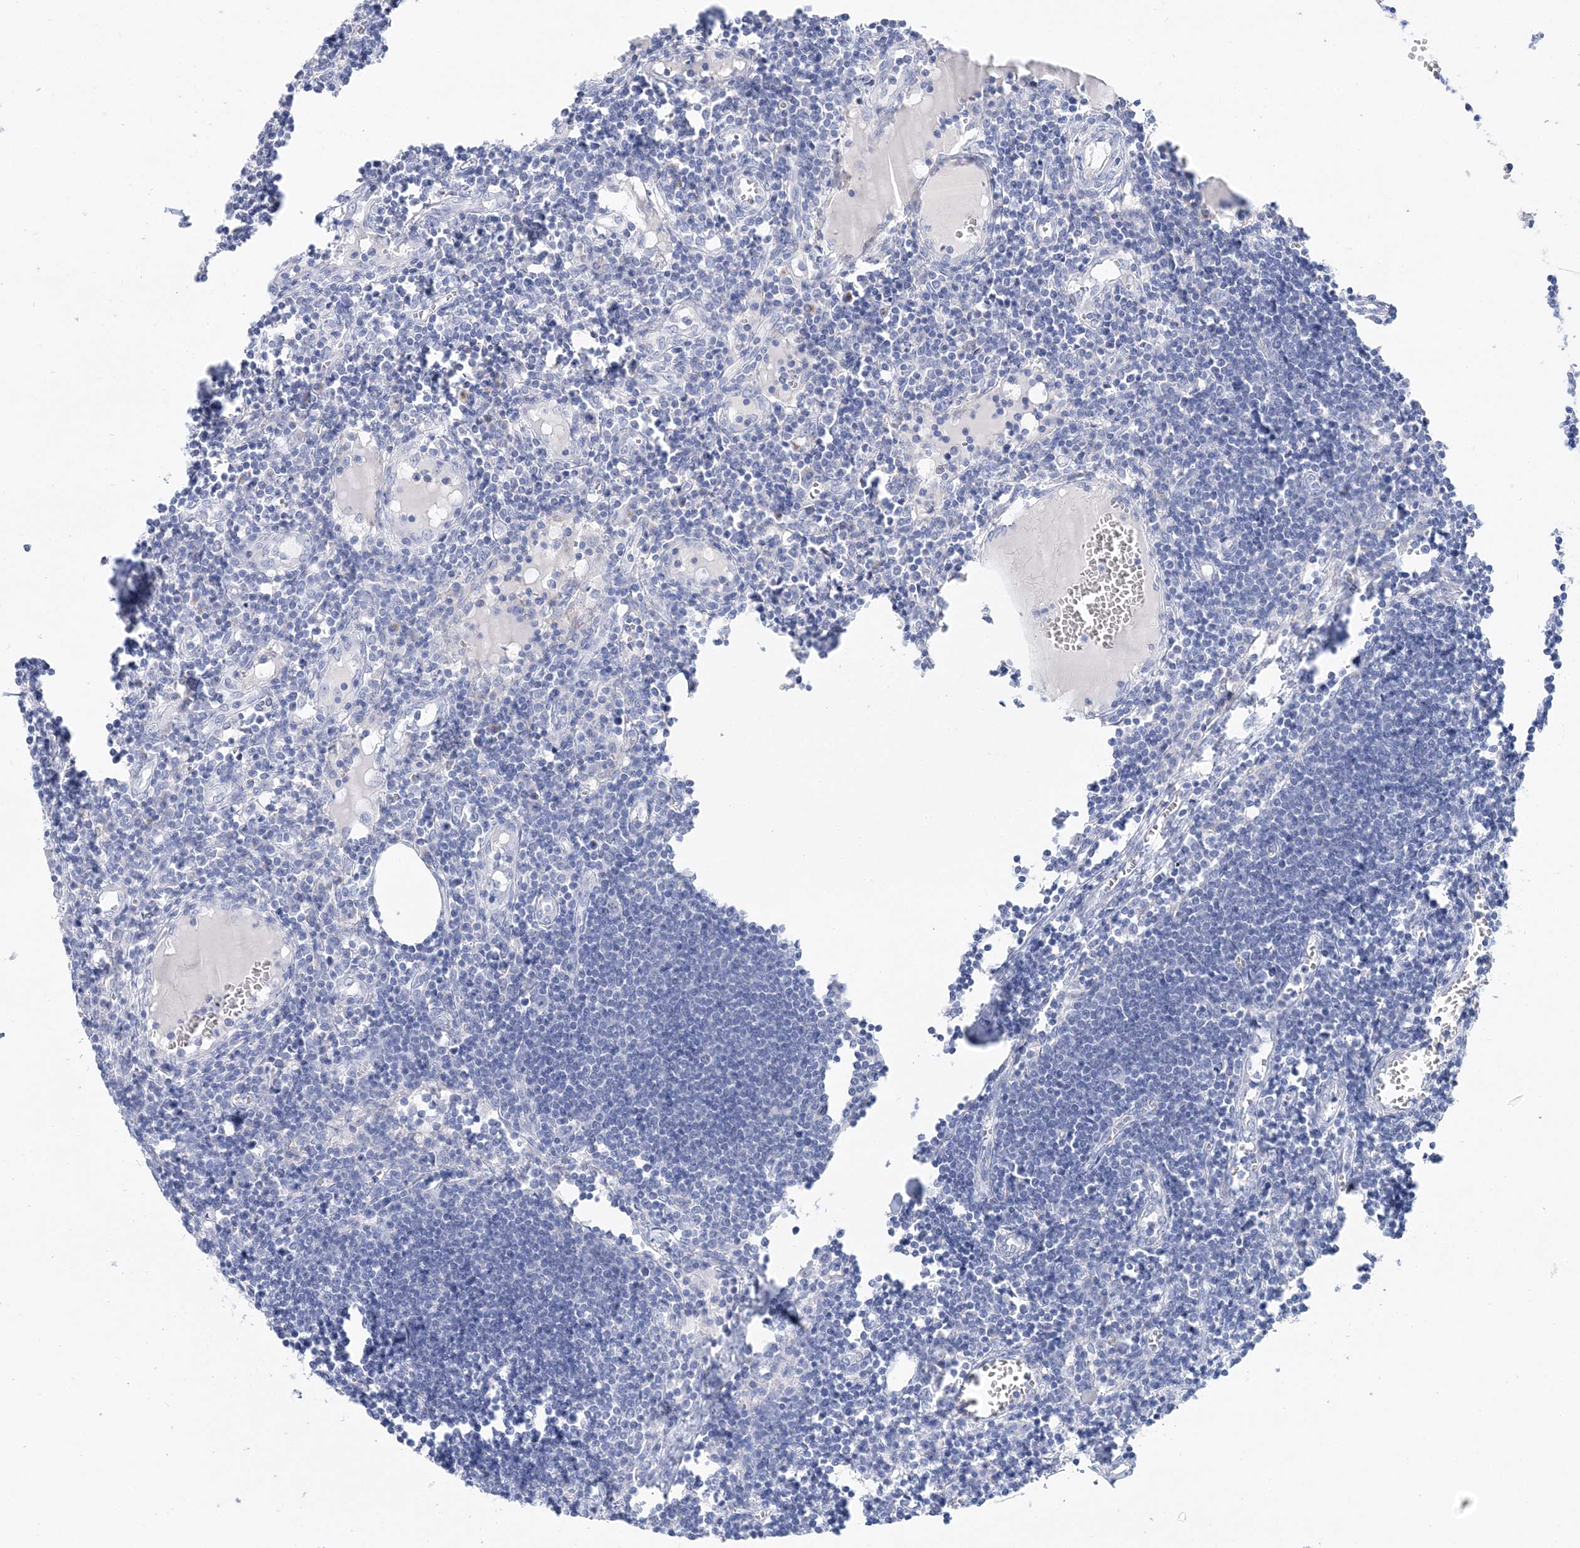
{"staining": {"intensity": "negative", "quantity": "none", "location": "none"}, "tissue": "lymph node", "cell_type": "Germinal center cells", "image_type": "normal", "snomed": [{"axis": "morphology", "description": "Normal tissue, NOS"}, {"axis": "morphology", "description": "Malignant melanoma, Metastatic site"}, {"axis": "topography", "description": "Lymph node"}], "caption": "Immunohistochemistry image of benign lymph node: human lymph node stained with DAB reveals no significant protein expression in germinal center cells.", "gene": "SLC5A6", "patient": {"sex": "male", "age": 41}}